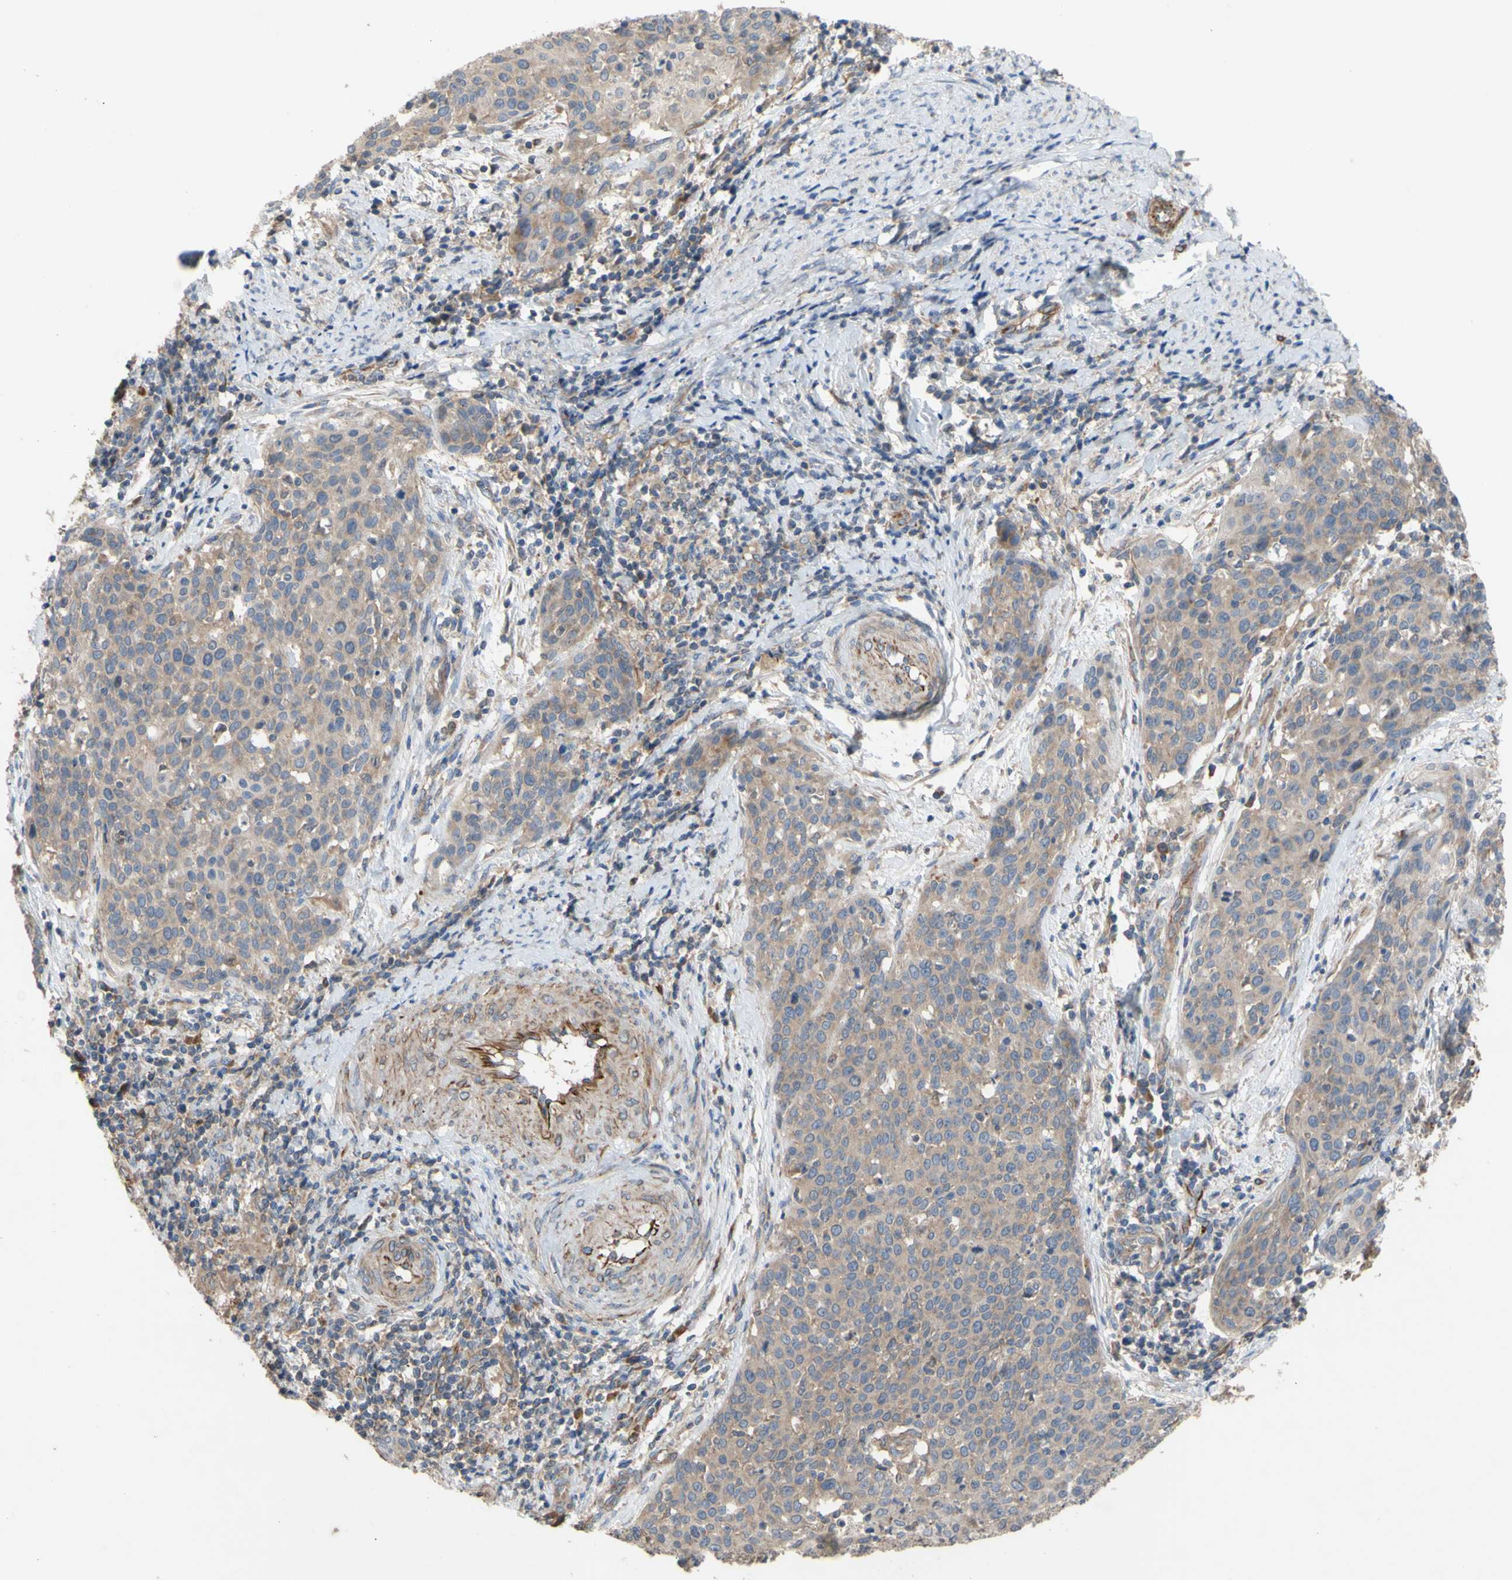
{"staining": {"intensity": "weak", "quantity": ">75%", "location": "cytoplasmic/membranous"}, "tissue": "cervical cancer", "cell_type": "Tumor cells", "image_type": "cancer", "snomed": [{"axis": "morphology", "description": "Squamous cell carcinoma, NOS"}, {"axis": "topography", "description": "Cervix"}], "caption": "A photomicrograph of cervical squamous cell carcinoma stained for a protein reveals weak cytoplasmic/membranous brown staining in tumor cells.", "gene": "EIF2S3", "patient": {"sex": "female", "age": 38}}